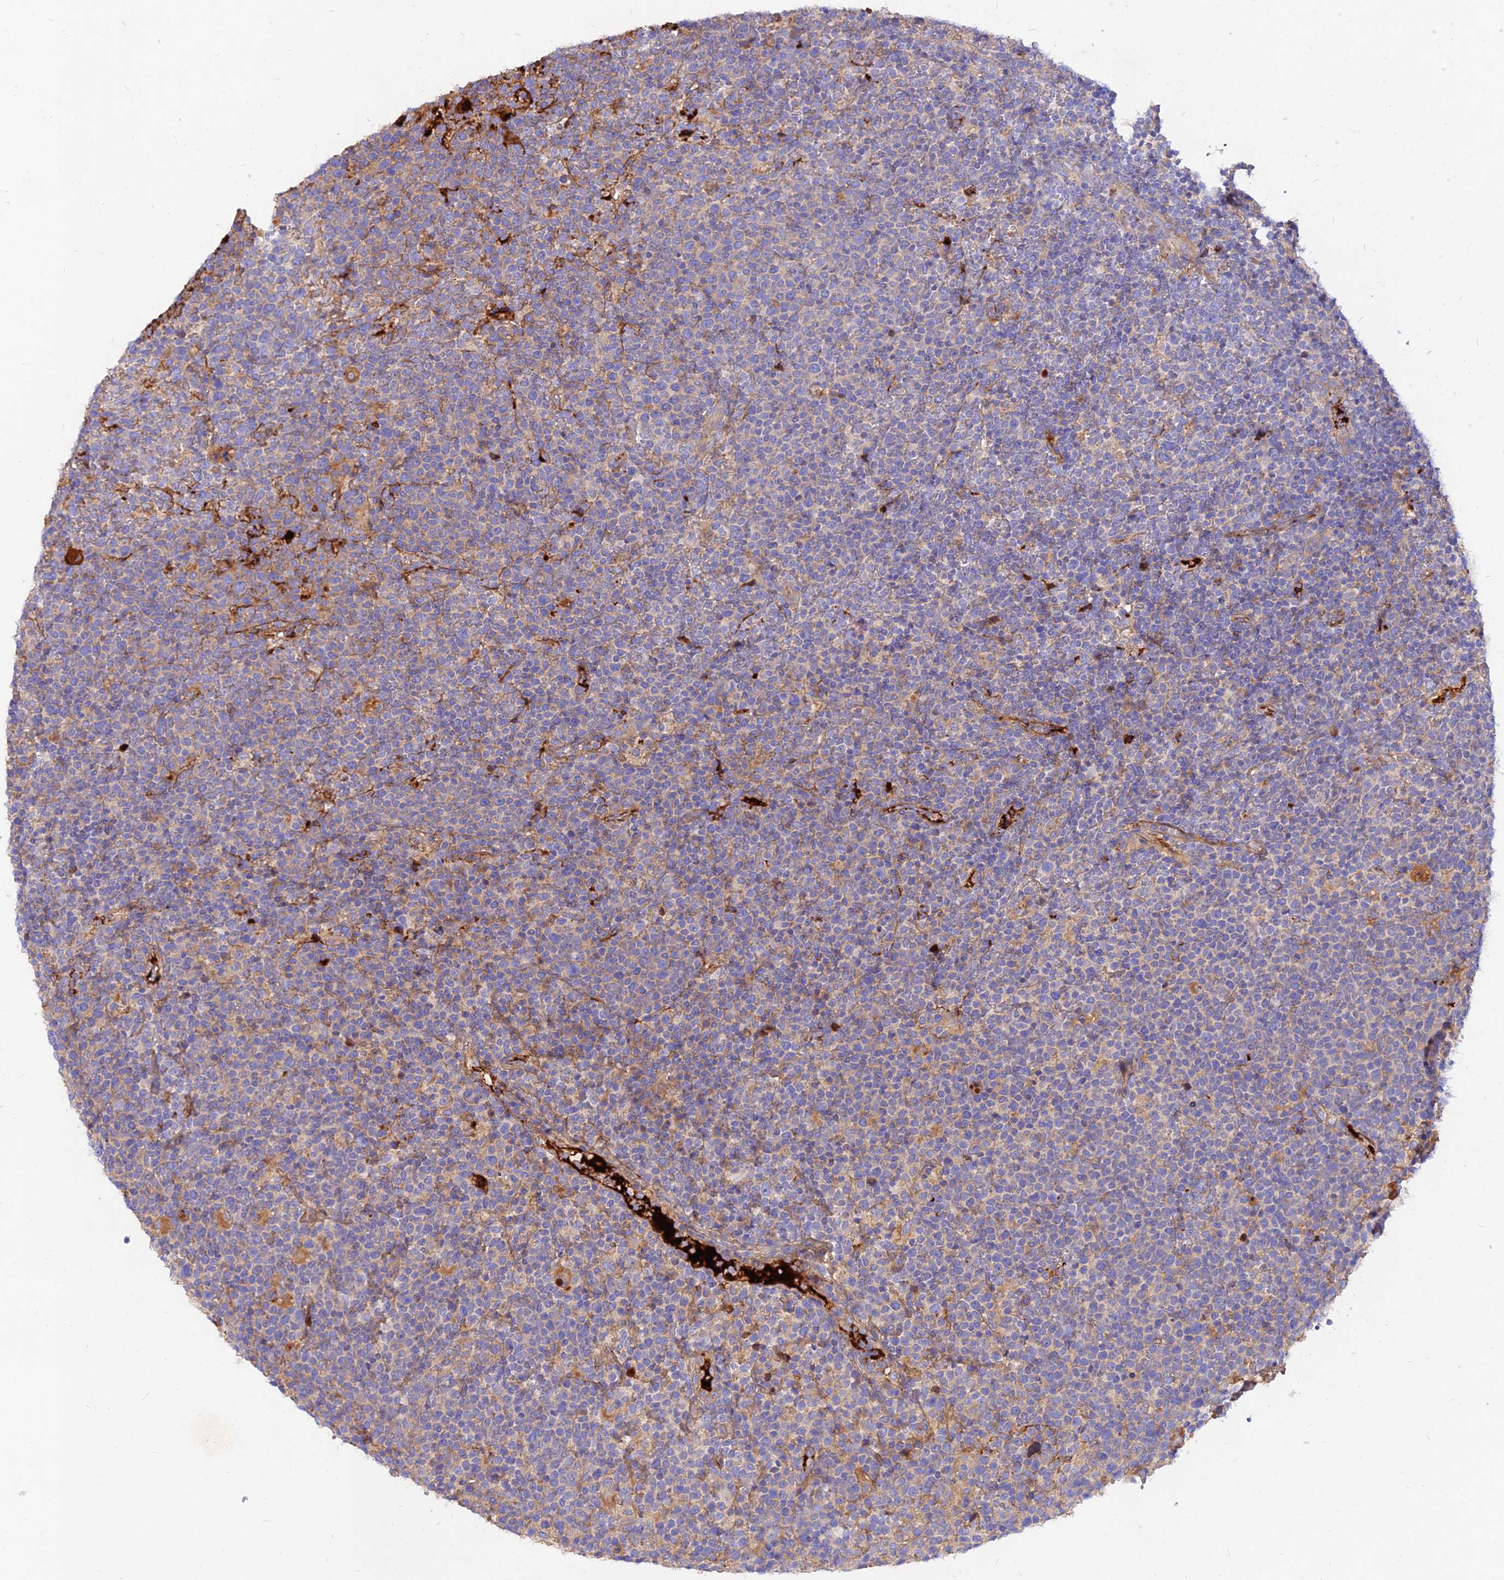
{"staining": {"intensity": "weak", "quantity": "<25%", "location": "cytoplasmic/membranous"}, "tissue": "lymphoma", "cell_type": "Tumor cells", "image_type": "cancer", "snomed": [{"axis": "morphology", "description": "Malignant lymphoma, non-Hodgkin's type, High grade"}, {"axis": "topography", "description": "Lymph node"}], "caption": "IHC histopathology image of neoplastic tissue: human malignant lymphoma, non-Hodgkin's type (high-grade) stained with DAB exhibits no significant protein positivity in tumor cells.", "gene": "MROH1", "patient": {"sex": "male", "age": 61}}